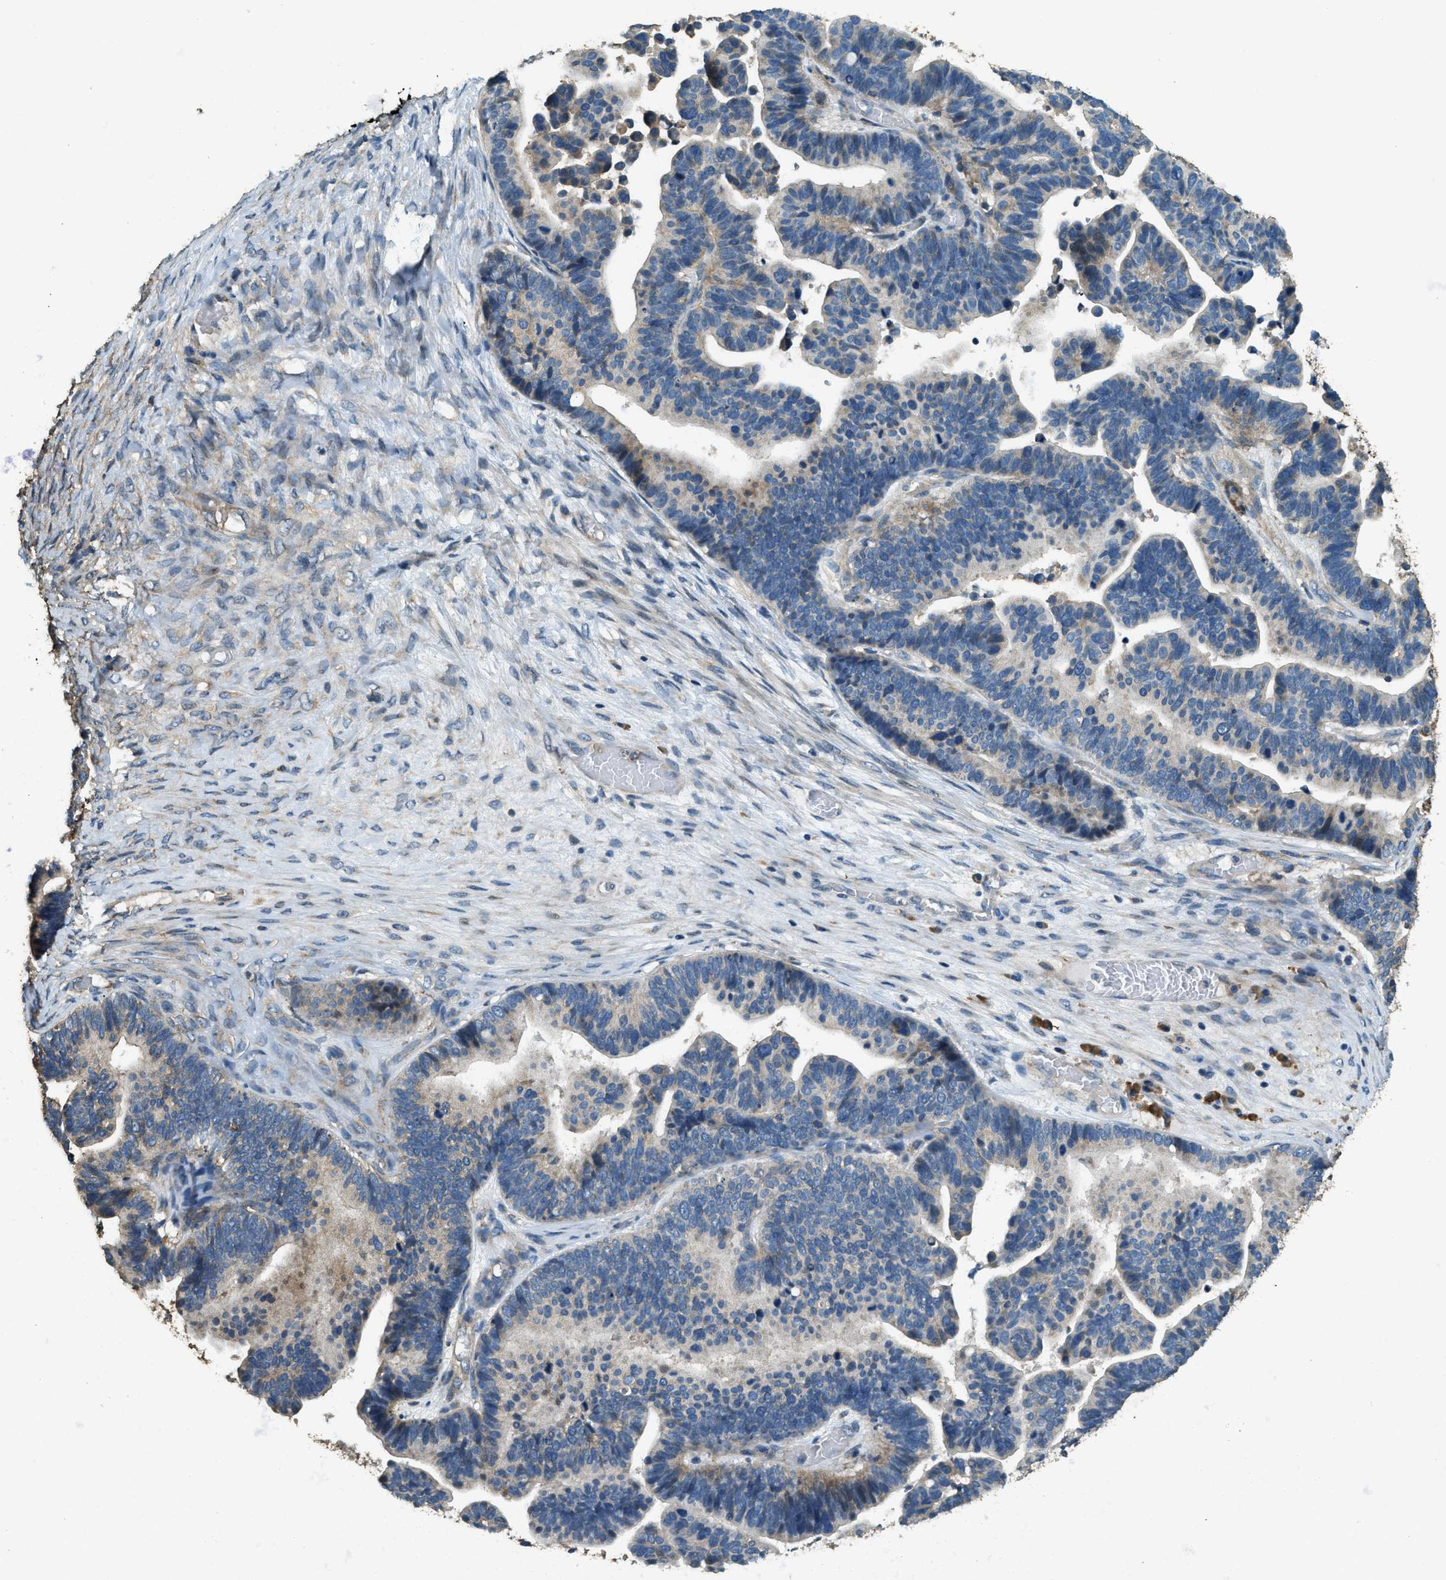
{"staining": {"intensity": "moderate", "quantity": "<25%", "location": "cytoplasmic/membranous"}, "tissue": "ovarian cancer", "cell_type": "Tumor cells", "image_type": "cancer", "snomed": [{"axis": "morphology", "description": "Cystadenocarcinoma, serous, NOS"}, {"axis": "topography", "description": "Ovary"}], "caption": "Protein expression analysis of human ovarian cancer (serous cystadenocarcinoma) reveals moderate cytoplasmic/membranous expression in approximately <25% of tumor cells. (DAB (3,3'-diaminobenzidine) = brown stain, brightfield microscopy at high magnification).", "gene": "ERGIC1", "patient": {"sex": "female", "age": 56}}